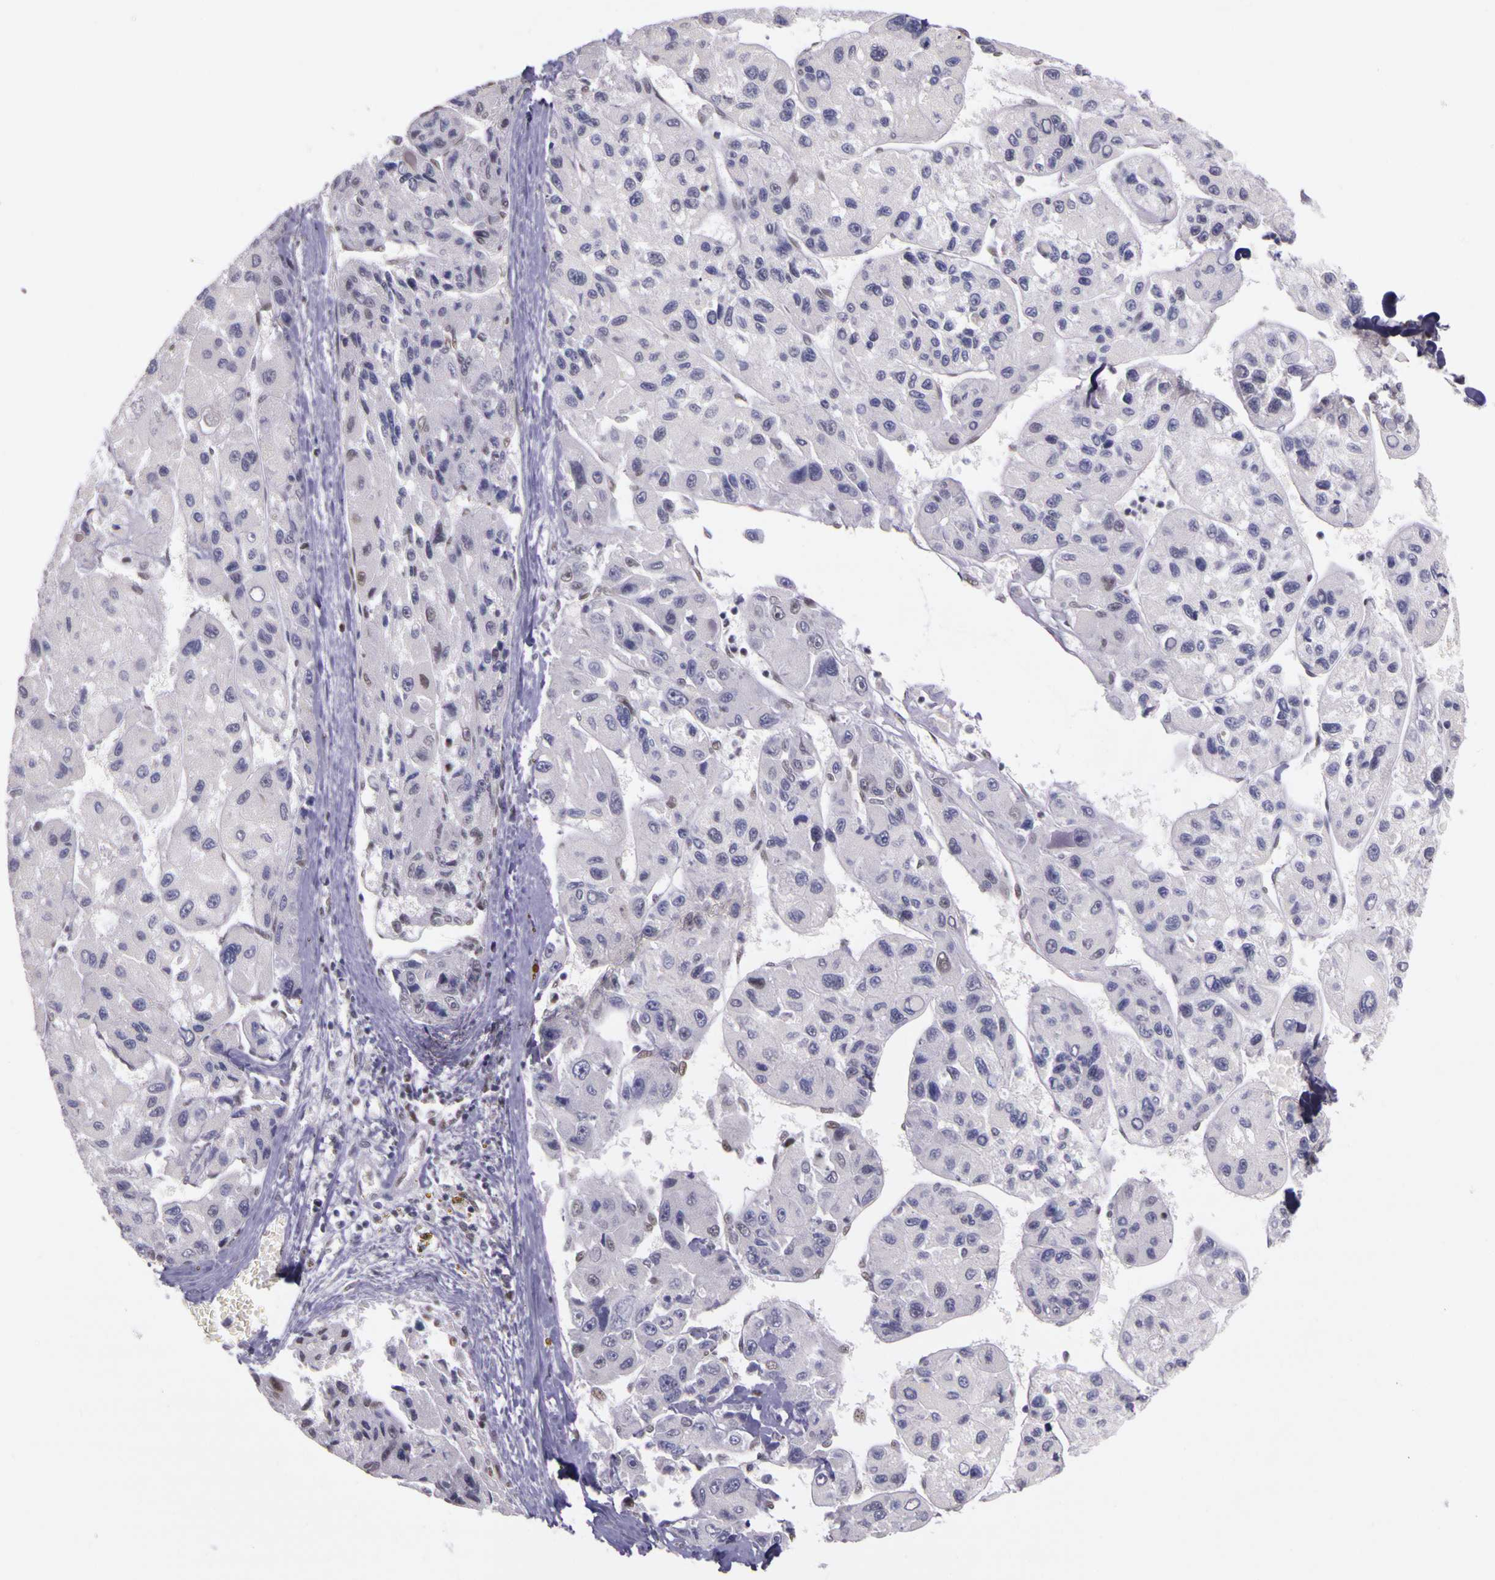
{"staining": {"intensity": "negative", "quantity": "none", "location": "none"}, "tissue": "liver cancer", "cell_type": "Tumor cells", "image_type": "cancer", "snomed": [{"axis": "morphology", "description": "Carcinoma, Hepatocellular, NOS"}, {"axis": "topography", "description": "Liver"}], "caption": "IHC micrograph of liver hepatocellular carcinoma stained for a protein (brown), which displays no expression in tumor cells. (Stains: DAB (3,3'-diaminobenzidine) immunohistochemistry (IHC) with hematoxylin counter stain, Microscopy: brightfield microscopy at high magnification).", "gene": "WDR13", "patient": {"sex": "male", "age": 64}}